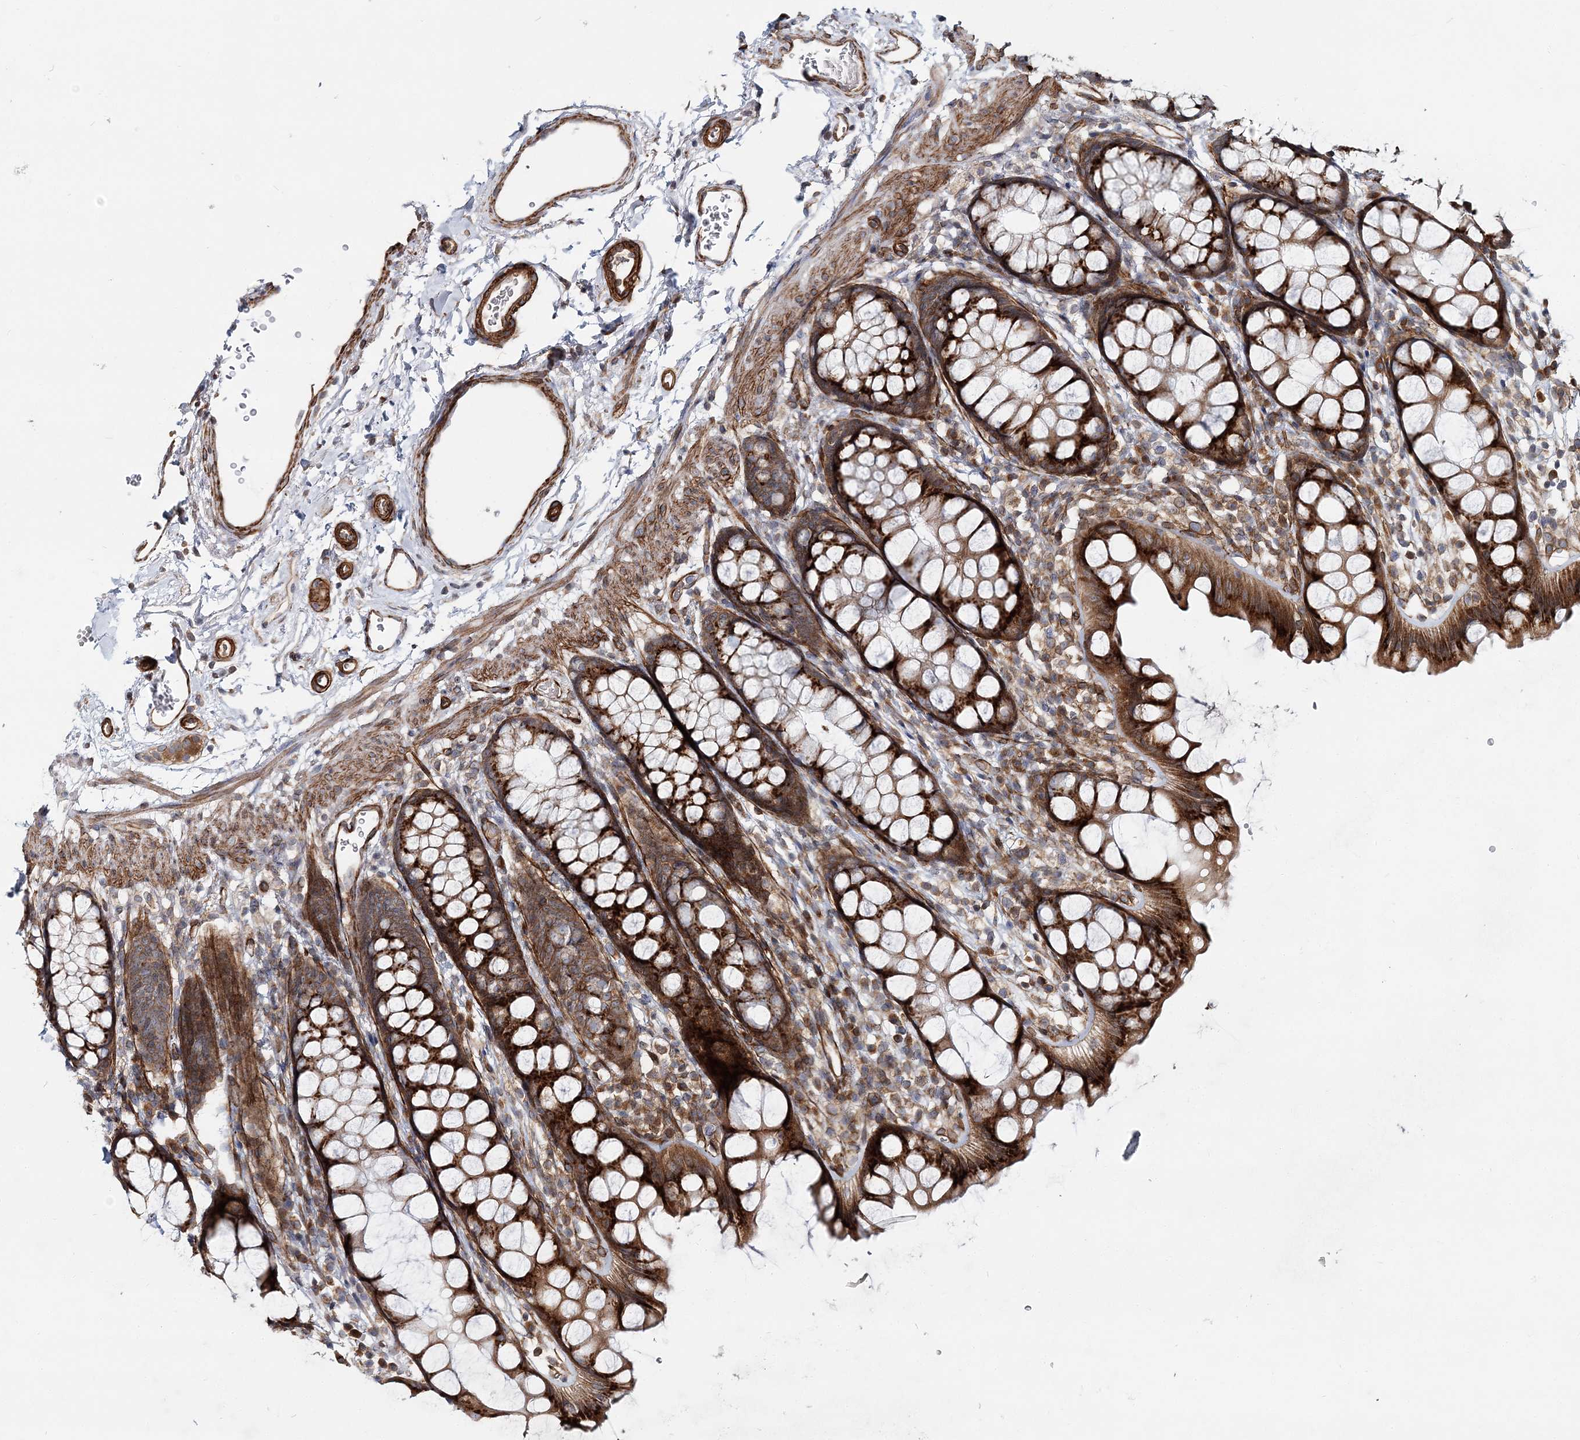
{"staining": {"intensity": "strong", "quantity": ">75%", "location": "cytoplasmic/membranous"}, "tissue": "rectum", "cell_type": "Glandular cells", "image_type": "normal", "snomed": [{"axis": "morphology", "description": "Normal tissue, NOS"}, {"axis": "topography", "description": "Rectum"}], "caption": "Glandular cells reveal high levels of strong cytoplasmic/membranous expression in approximately >75% of cells in unremarkable rectum. (Brightfield microscopy of DAB IHC at high magnification).", "gene": "NBAS", "patient": {"sex": "female", "age": 65}}